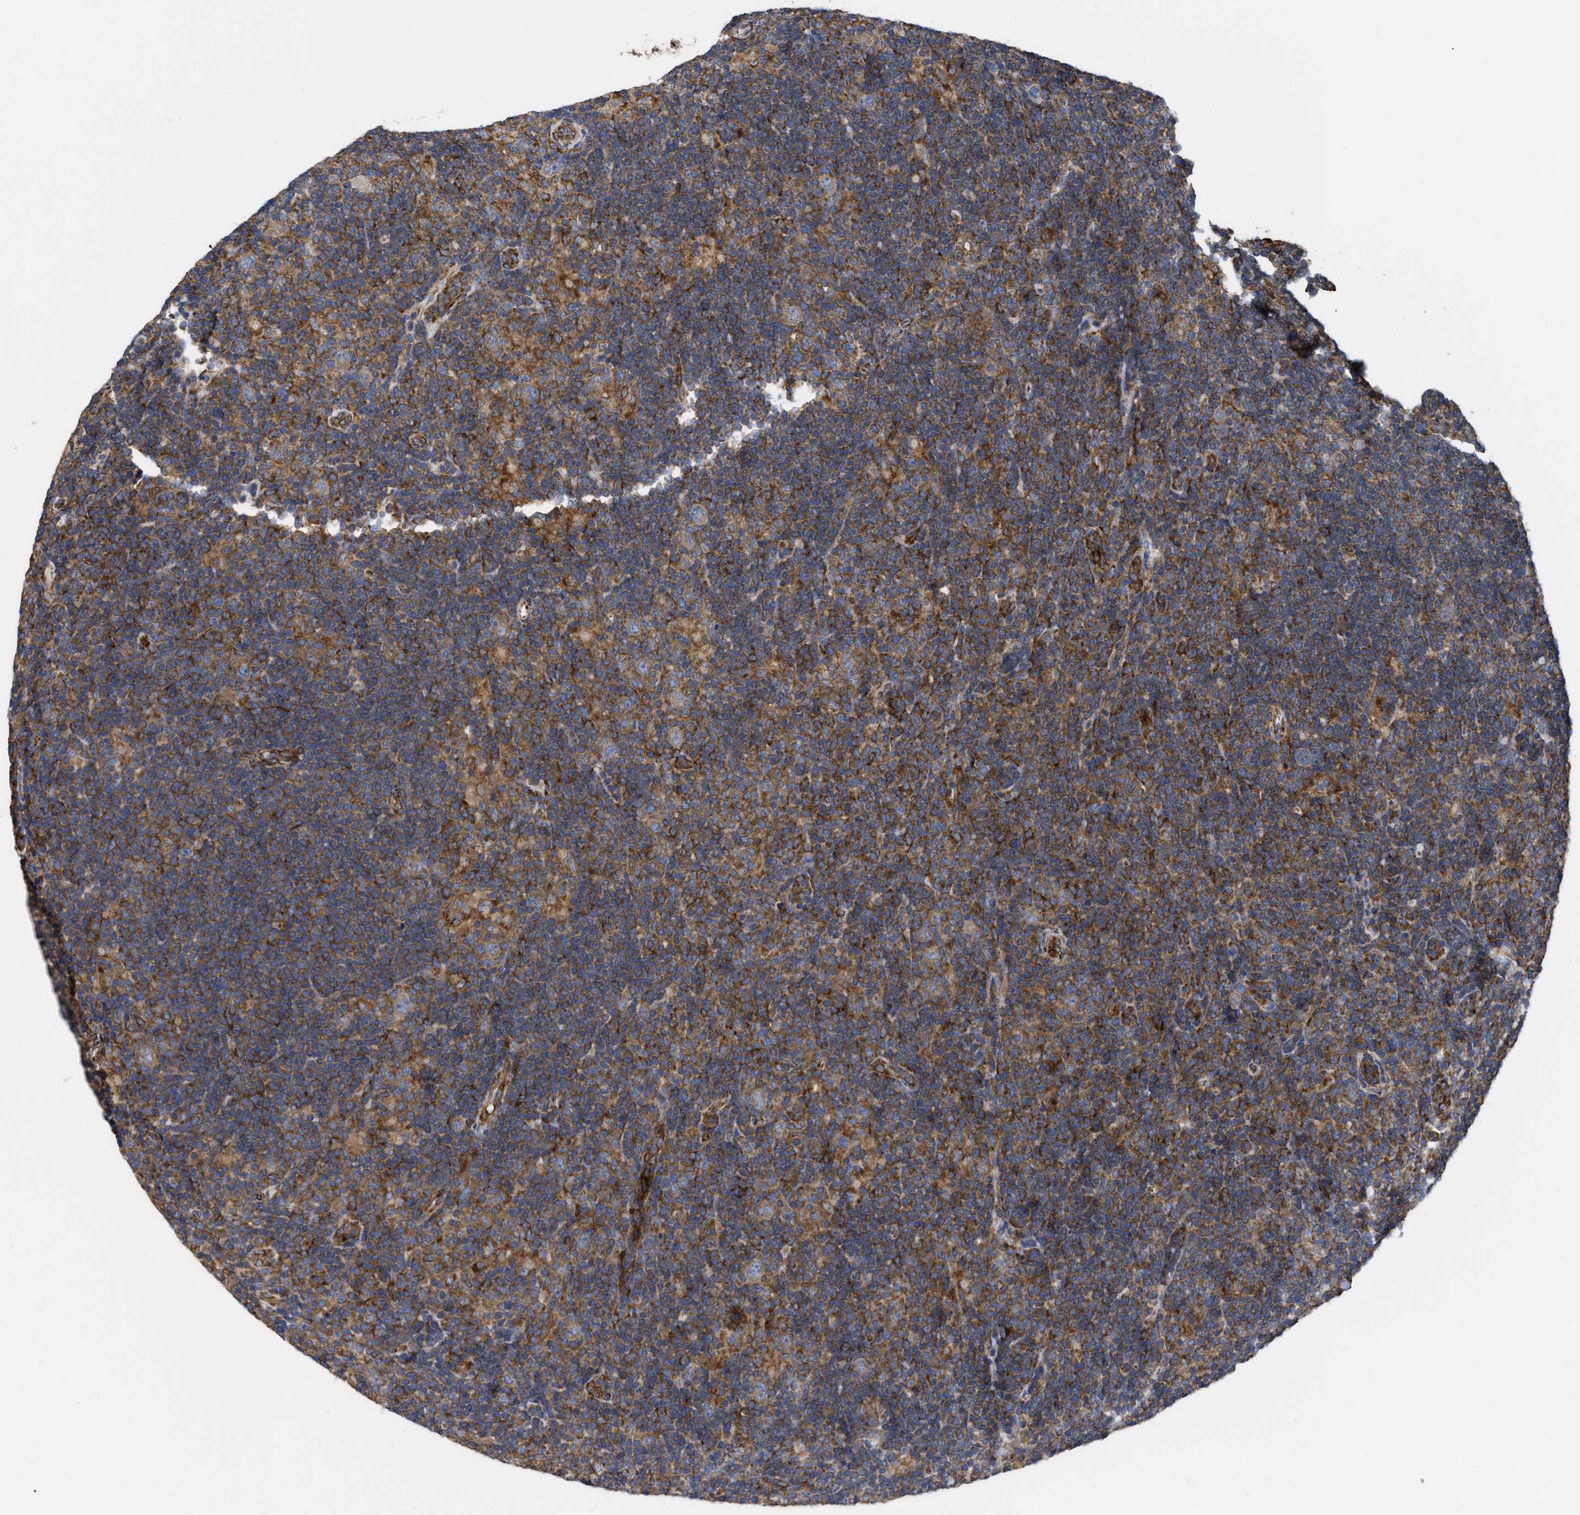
{"staining": {"intensity": "weak", "quantity": ">75%", "location": "cytoplasmic/membranous"}, "tissue": "lymphoma", "cell_type": "Tumor cells", "image_type": "cancer", "snomed": [{"axis": "morphology", "description": "Hodgkin's disease, NOS"}, {"axis": "topography", "description": "Lymph node"}], "caption": "Protein expression analysis of lymphoma exhibits weak cytoplasmic/membranous staining in approximately >75% of tumor cells.", "gene": "FAM120A", "patient": {"sex": "female", "age": 57}}